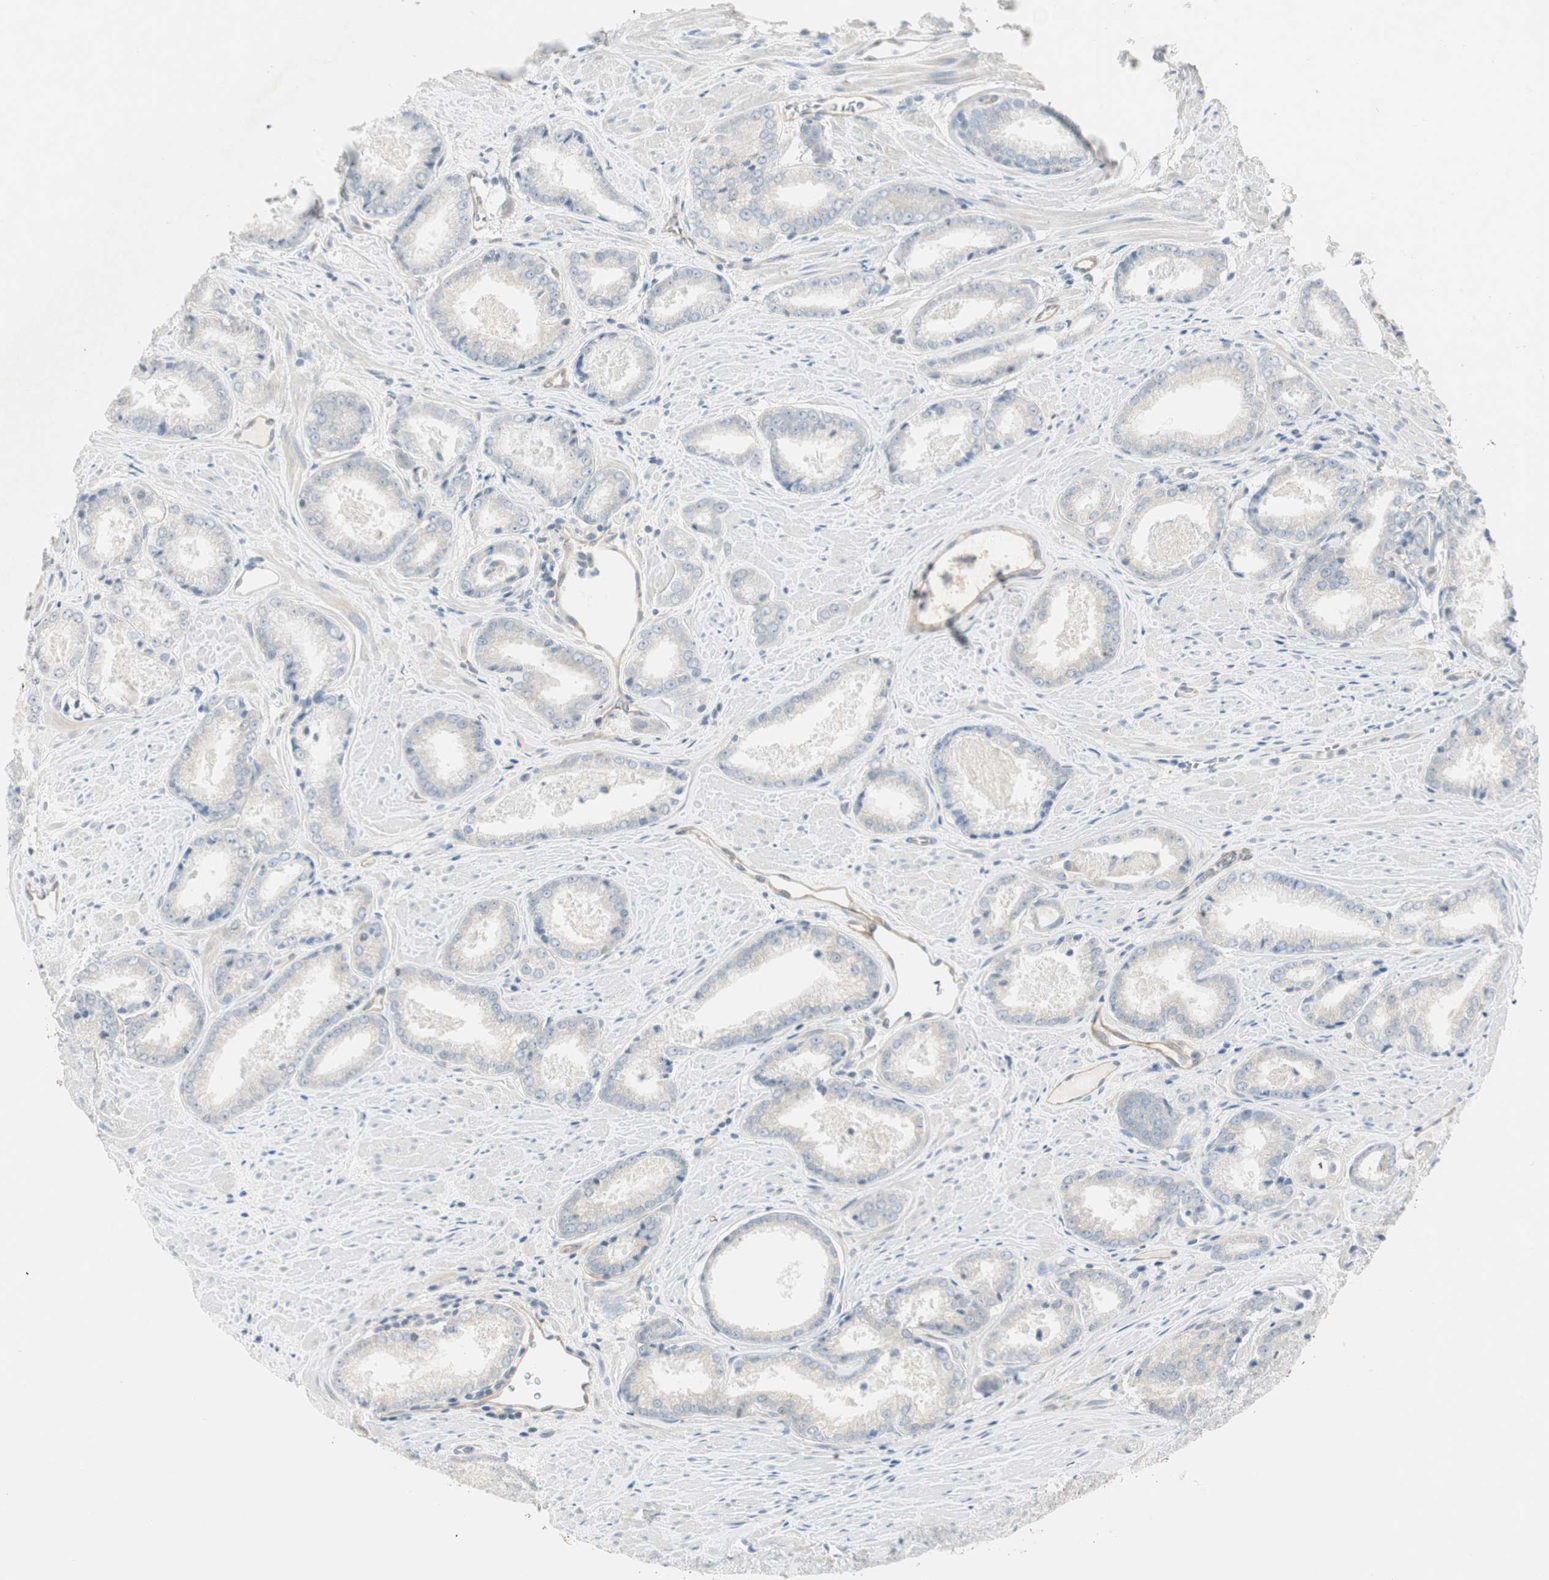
{"staining": {"intensity": "negative", "quantity": "none", "location": "none"}, "tissue": "prostate cancer", "cell_type": "Tumor cells", "image_type": "cancer", "snomed": [{"axis": "morphology", "description": "Adenocarcinoma, Low grade"}, {"axis": "topography", "description": "Prostate"}], "caption": "An image of prostate cancer (low-grade adenocarcinoma) stained for a protein exhibits no brown staining in tumor cells.", "gene": "CDK3", "patient": {"sex": "male", "age": 64}}